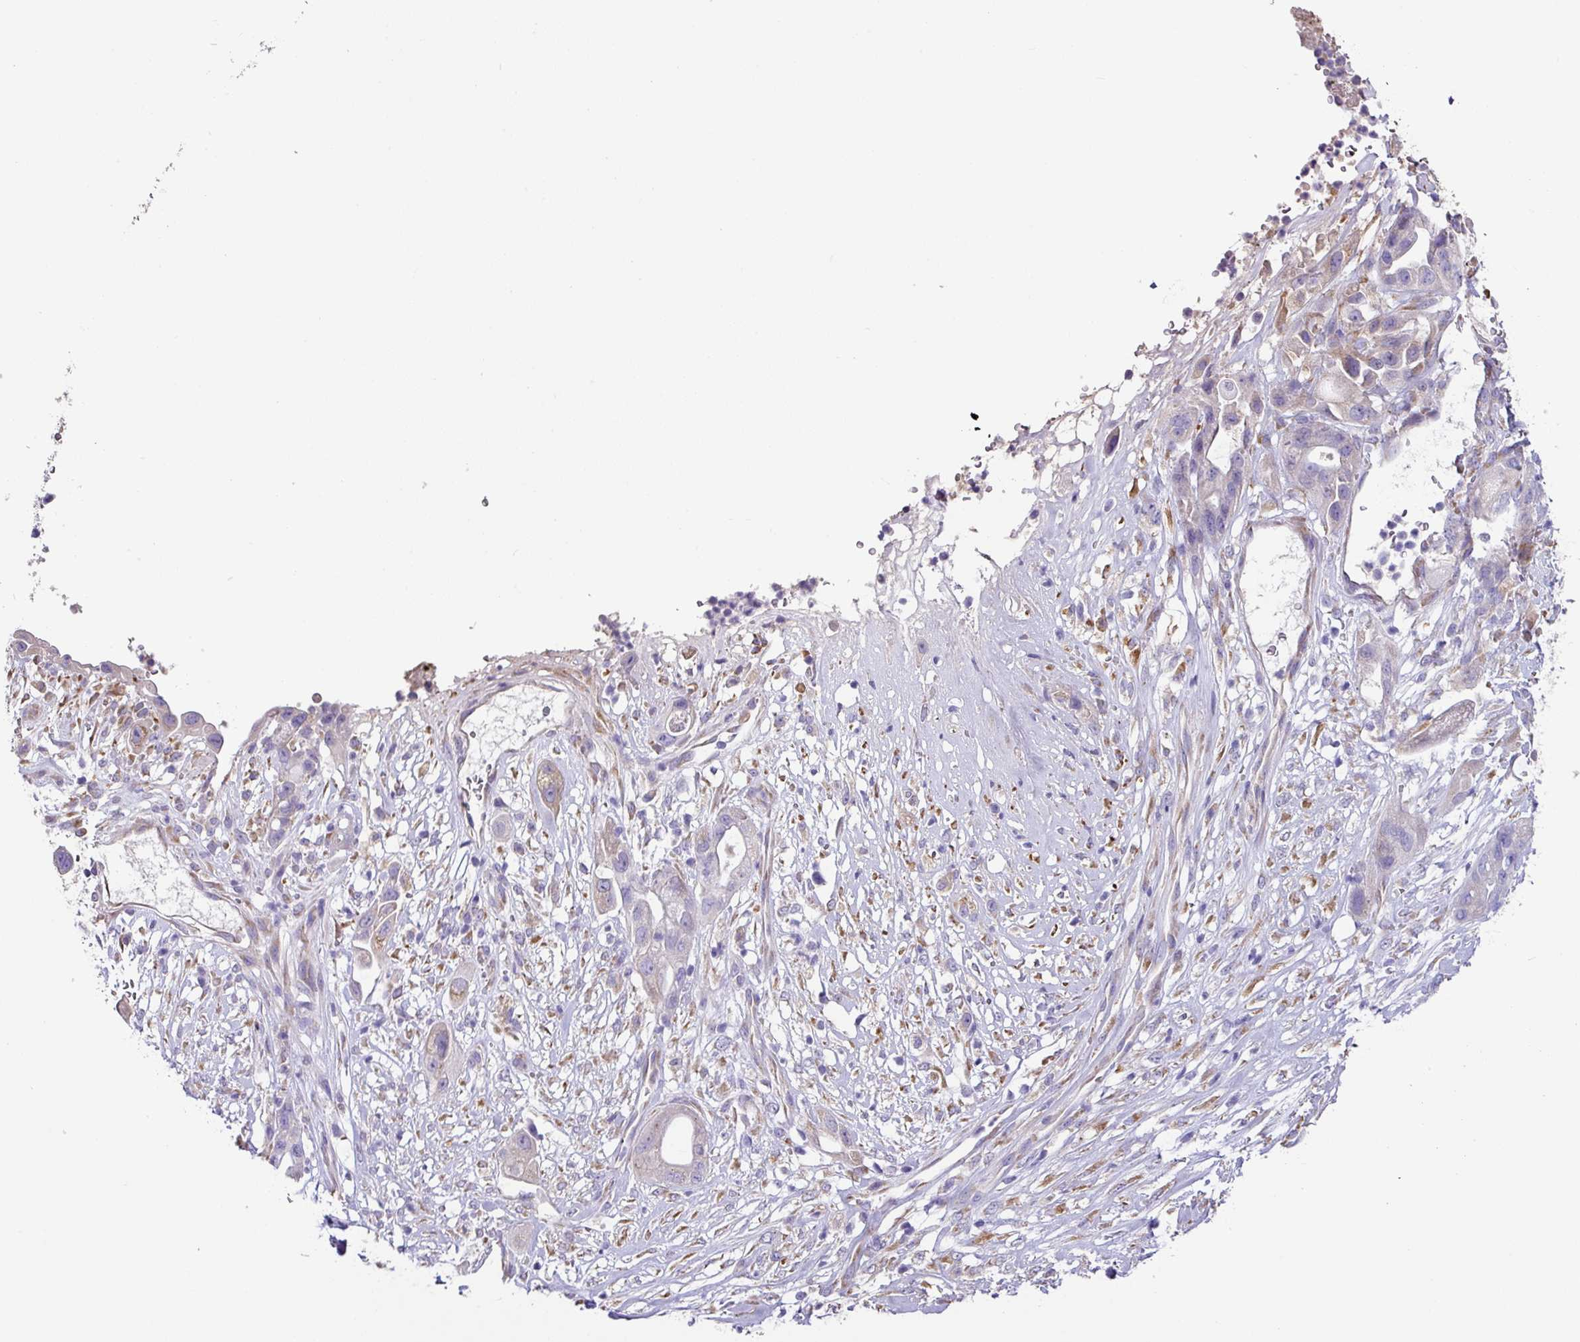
{"staining": {"intensity": "negative", "quantity": "none", "location": "none"}, "tissue": "pancreatic cancer", "cell_type": "Tumor cells", "image_type": "cancer", "snomed": [{"axis": "morphology", "description": "Adenocarcinoma, NOS"}, {"axis": "topography", "description": "Pancreas"}], "caption": "The photomicrograph reveals no significant expression in tumor cells of adenocarcinoma (pancreatic).", "gene": "ZG16", "patient": {"sex": "male", "age": 44}}